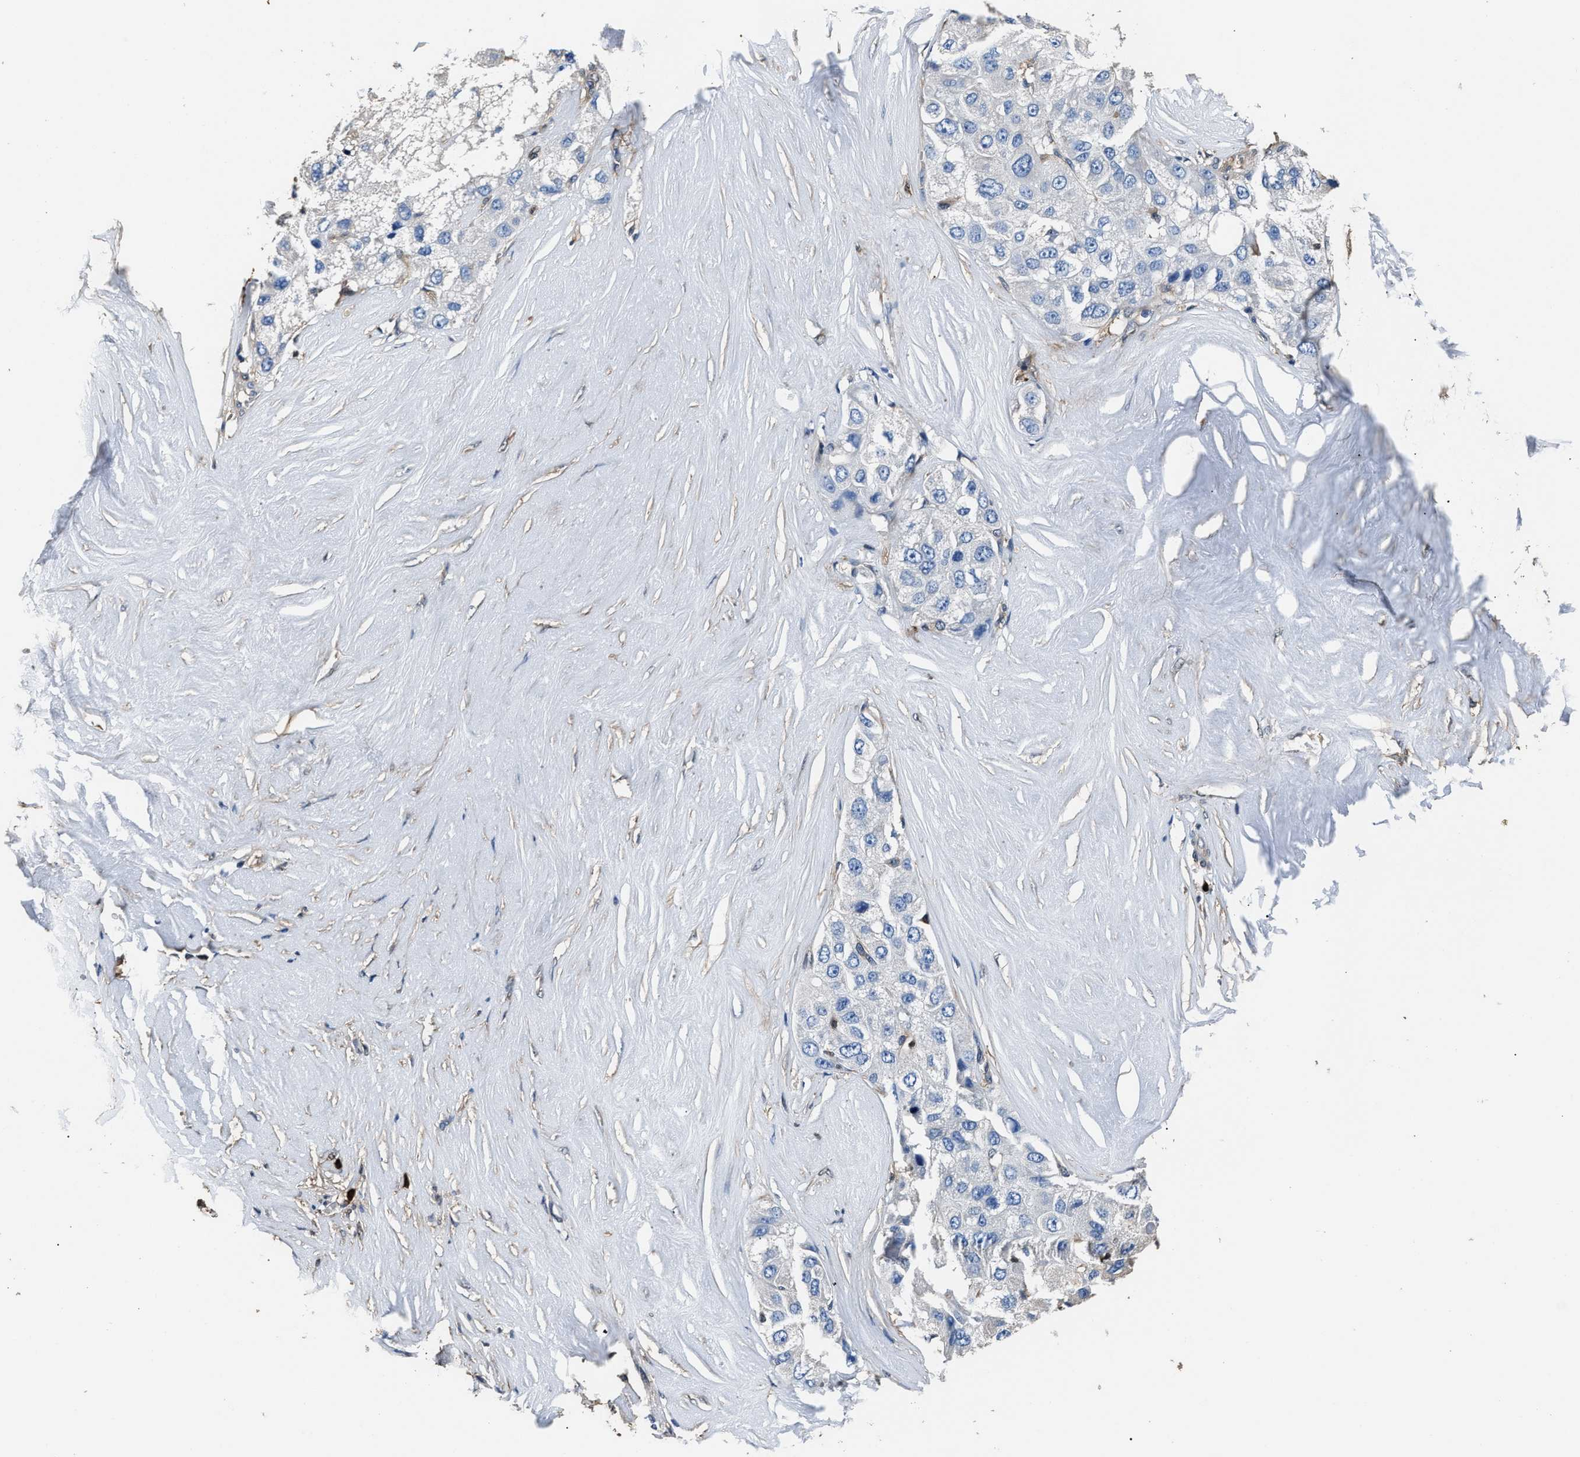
{"staining": {"intensity": "negative", "quantity": "none", "location": "none"}, "tissue": "liver cancer", "cell_type": "Tumor cells", "image_type": "cancer", "snomed": [{"axis": "morphology", "description": "Carcinoma, Hepatocellular, NOS"}, {"axis": "topography", "description": "Liver"}], "caption": "Immunohistochemistry of human liver cancer reveals no positivity in tumor cells.", "gene": "GSTP1", "patient": {"sex": "male", "age": 80}}